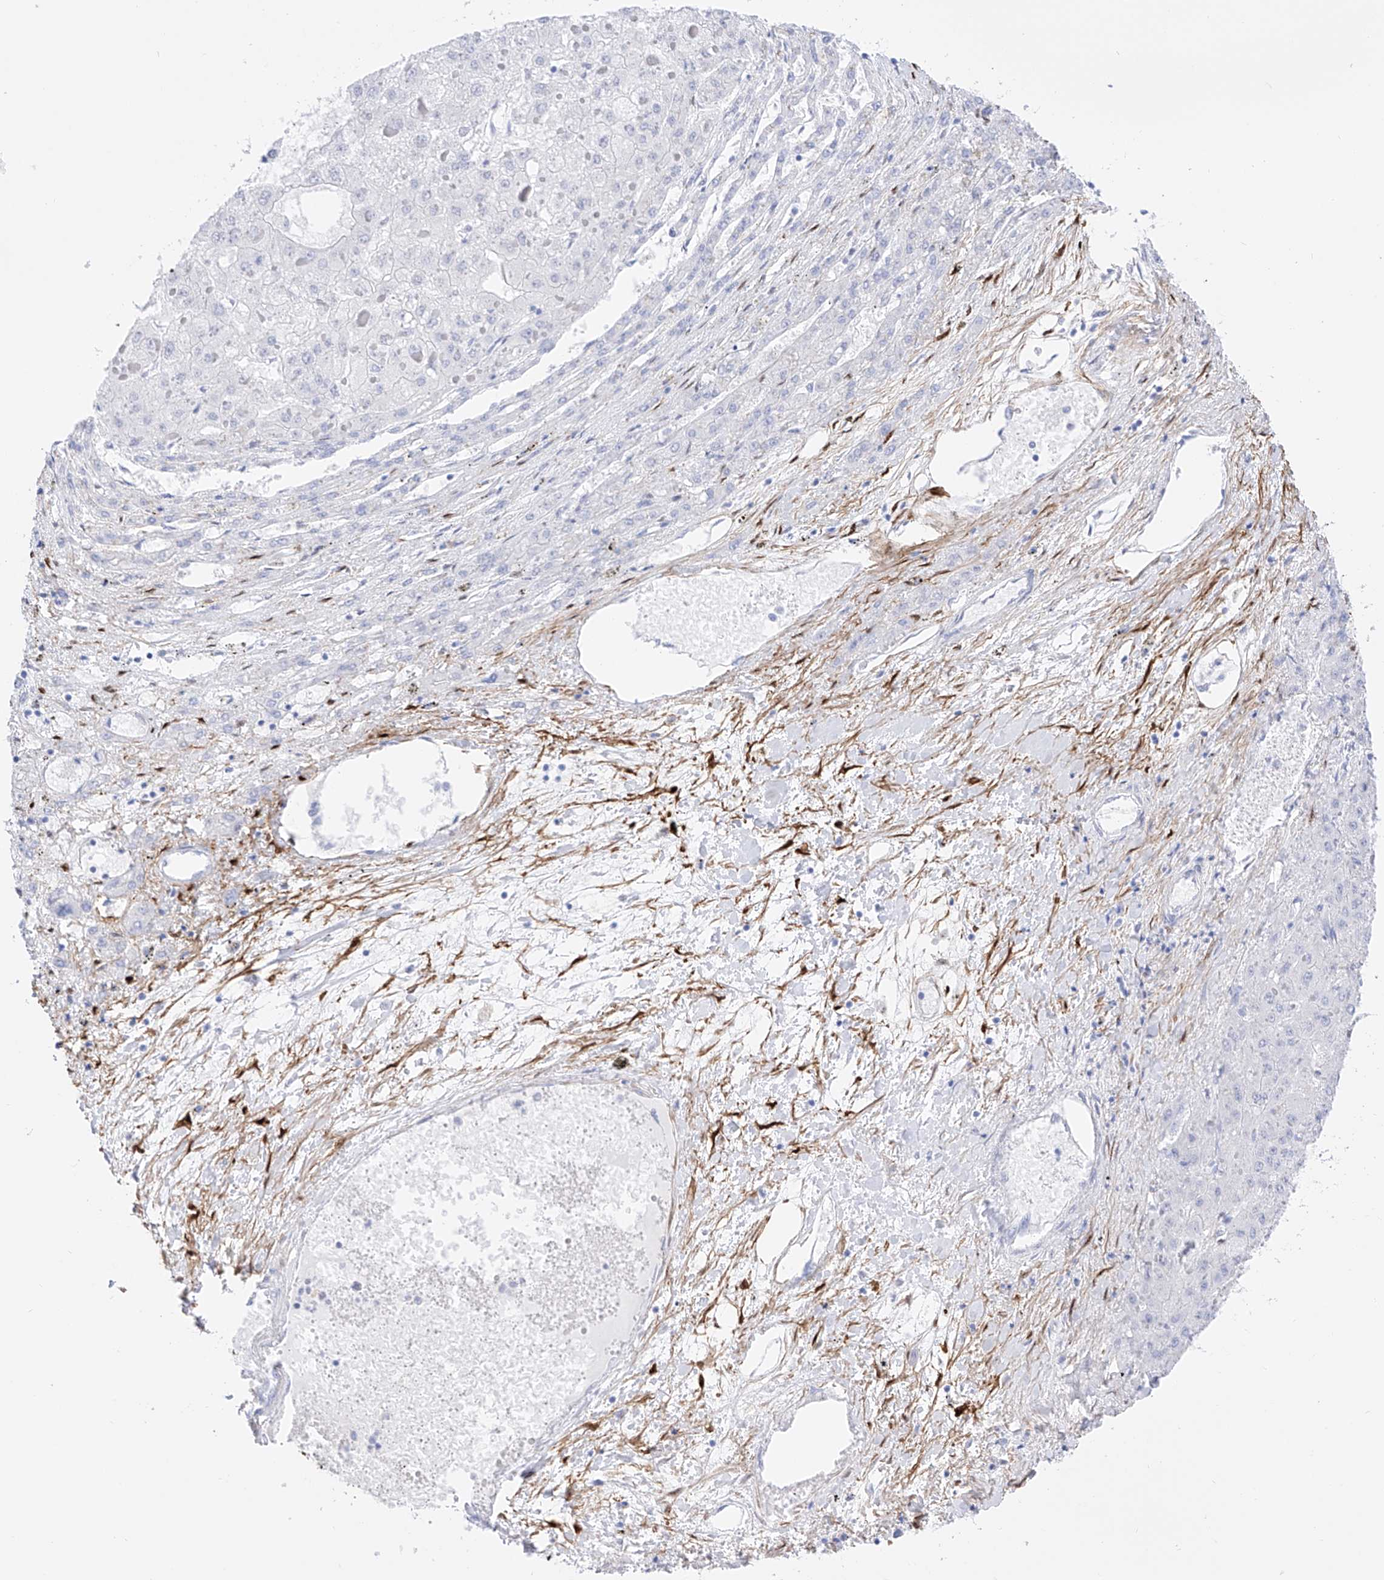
{"staining": {"intensity": "negative", "quantity": "none", "location": "none"}, "tissue": "liver cancer", "cell_type": "Tumor cells", "image_type": "cancer", "snomed": [{"axis": "morphology", "description": "Carcinoma, Hepatocellular, NOS"}, {"axis": "topography", "description": "Liver"}], "caption": "This is an immunohistochemistry micrograph of human liver cancer. There is no expression in tumor cells.", "gene": "TRPC7", "patient": {"sex": "female", "age": 73}}